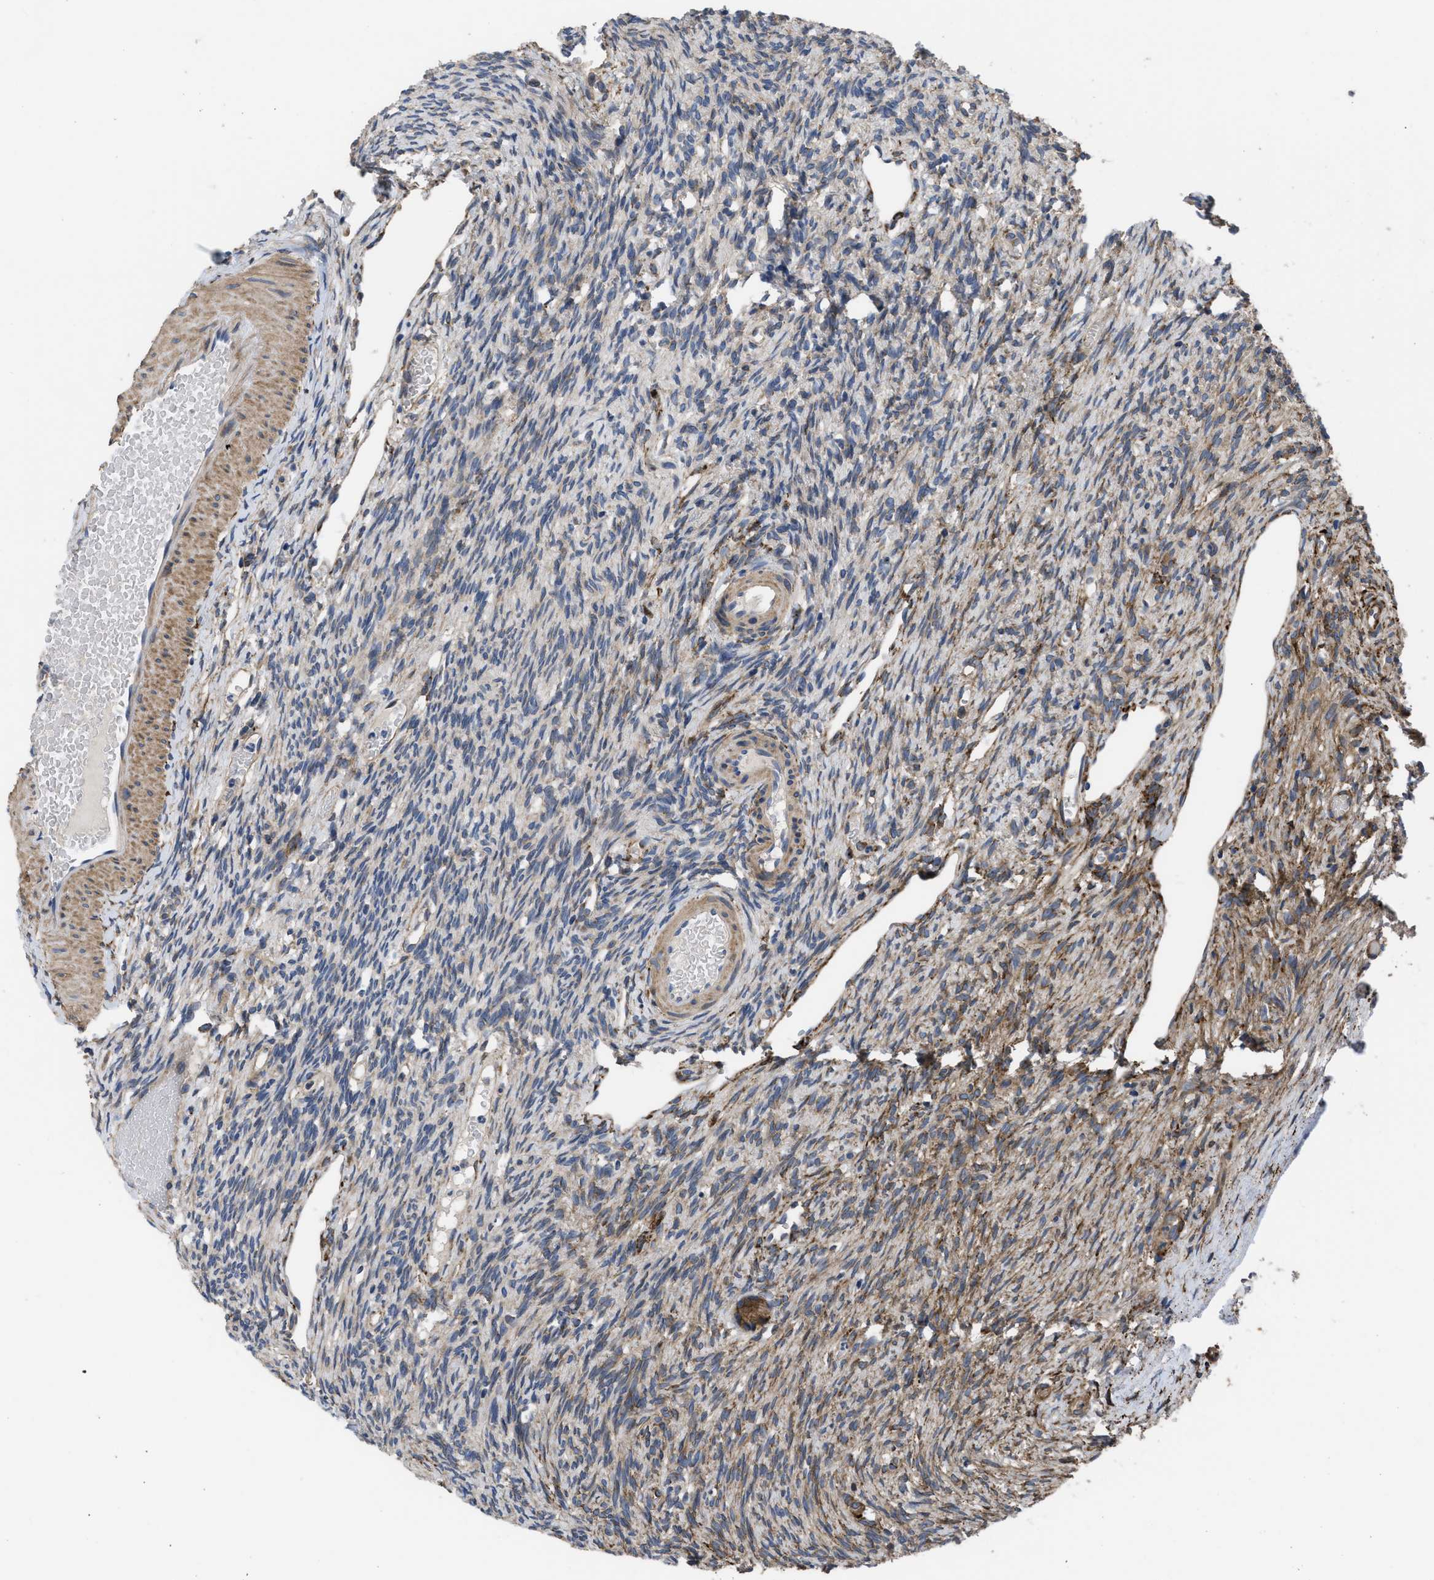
{"staining": {"intensity": "moderate", "quantity": "<25%", "location": "cytoplasmic/membranous"}, "tissue": "ovary", "cell_type": "Ovarian stroma cells", "image_type": "normal", "snomed": [{"axis": "morphology", "description": "Normal tissue, NOS"}, {"axis": "topography", "description": "Ovary"}], "caption": "Protein expression analysis of unremarkable ovary demonstrates moderate cytoplasmic/membranous expression in about <25% of ovarian stroma cells.", "gene": "SQLE", "patient": {"sex": "female", "age": 33}}